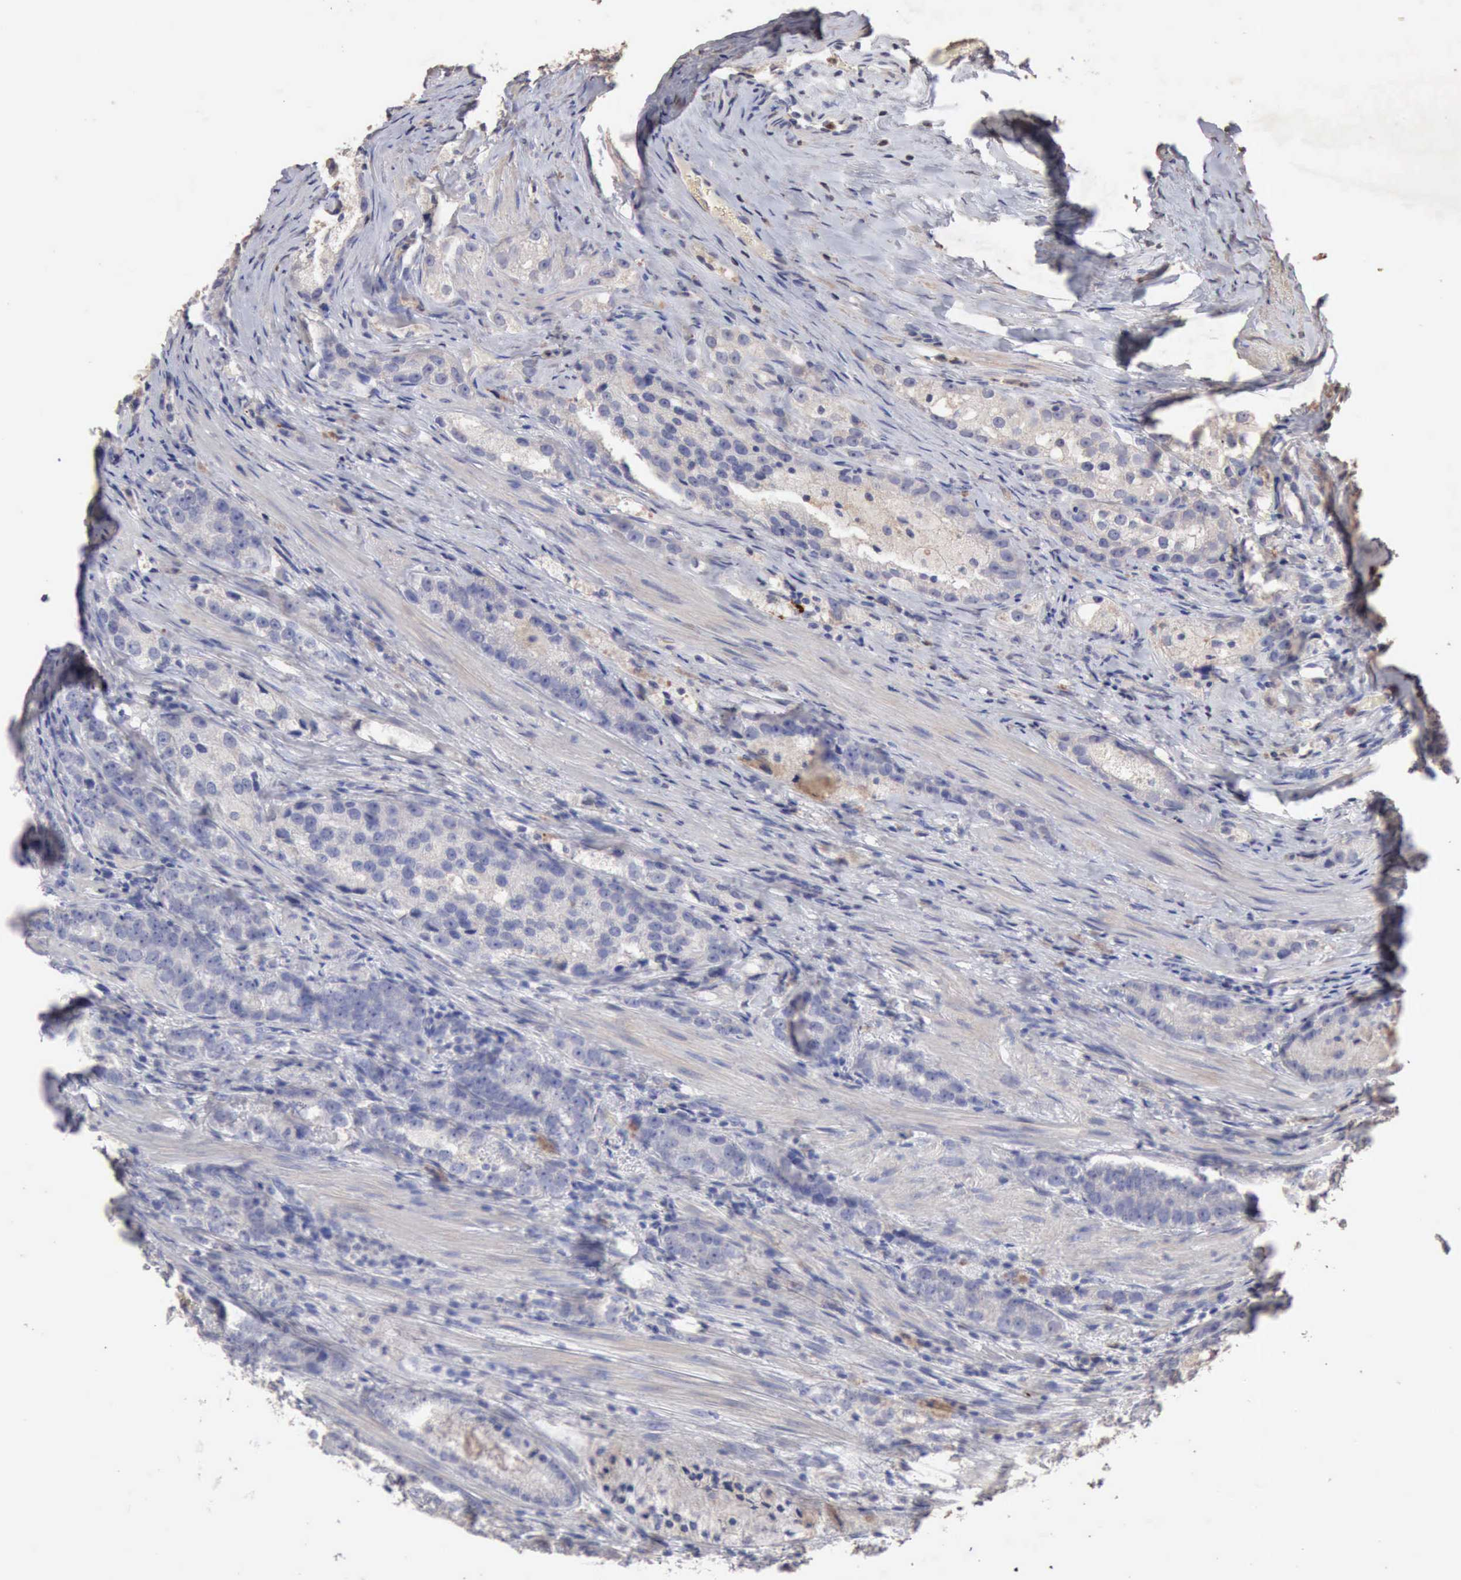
{"staining": {"intensity": "negative", "quantity": "none", "location": "none"}, "tissue": "prostate cancer", "cell_type": "Tumor cells", "image_type": "cancer", "snomed": [{"axis": "morphology", "description": "Adenocarcinoma, High grade"}, {"axis": "topography", "description": "Prostate"}], "caption": "DAB (3,3'-diaminobenzidine) immunohistochemical staining of human prostate cancer reveals no significant staining in tumor cells.", "gene": "KRT6B", "patient": {"sex": "male", "age": 63}}